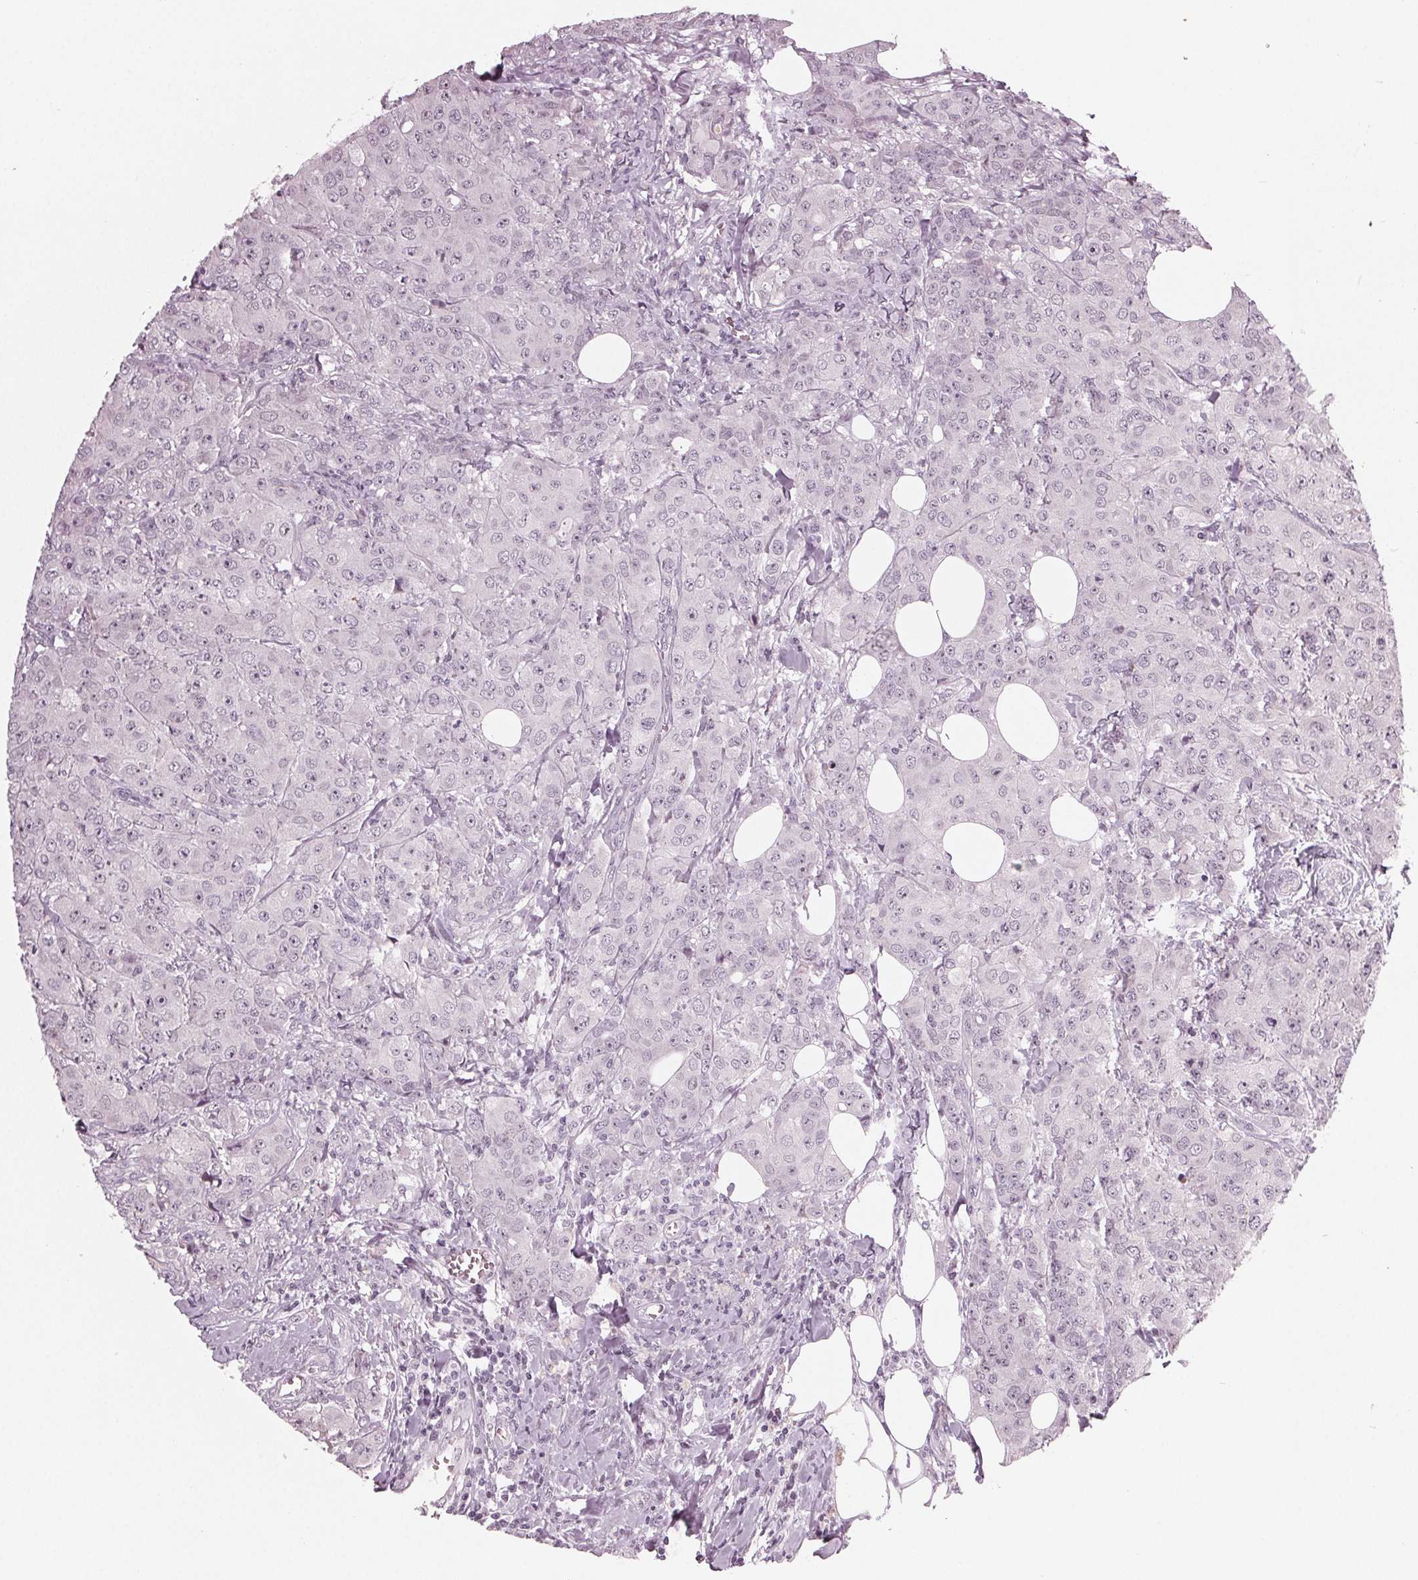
{"staining": {"intensity": "negative", "quantity": "none", "location": "none"}, "tissue": "breast cancer", "cell_type": "Tumor cells", "image_type": "cancer", "snomed": [{"axis": "morphology", "description": "Normal tissue, NOS"}, {"axis": "morphology", "description": "Duct carcinoma"}, {"axis": "topography", "description": "Breast"}], "caption": "This is an IHC micrograph of human breast cancer (invasive ductal carcinoma). There is no staining in tumor cells.", "gene": "ADPRHL1", "patient": {"sex": "female", "age": 43}}